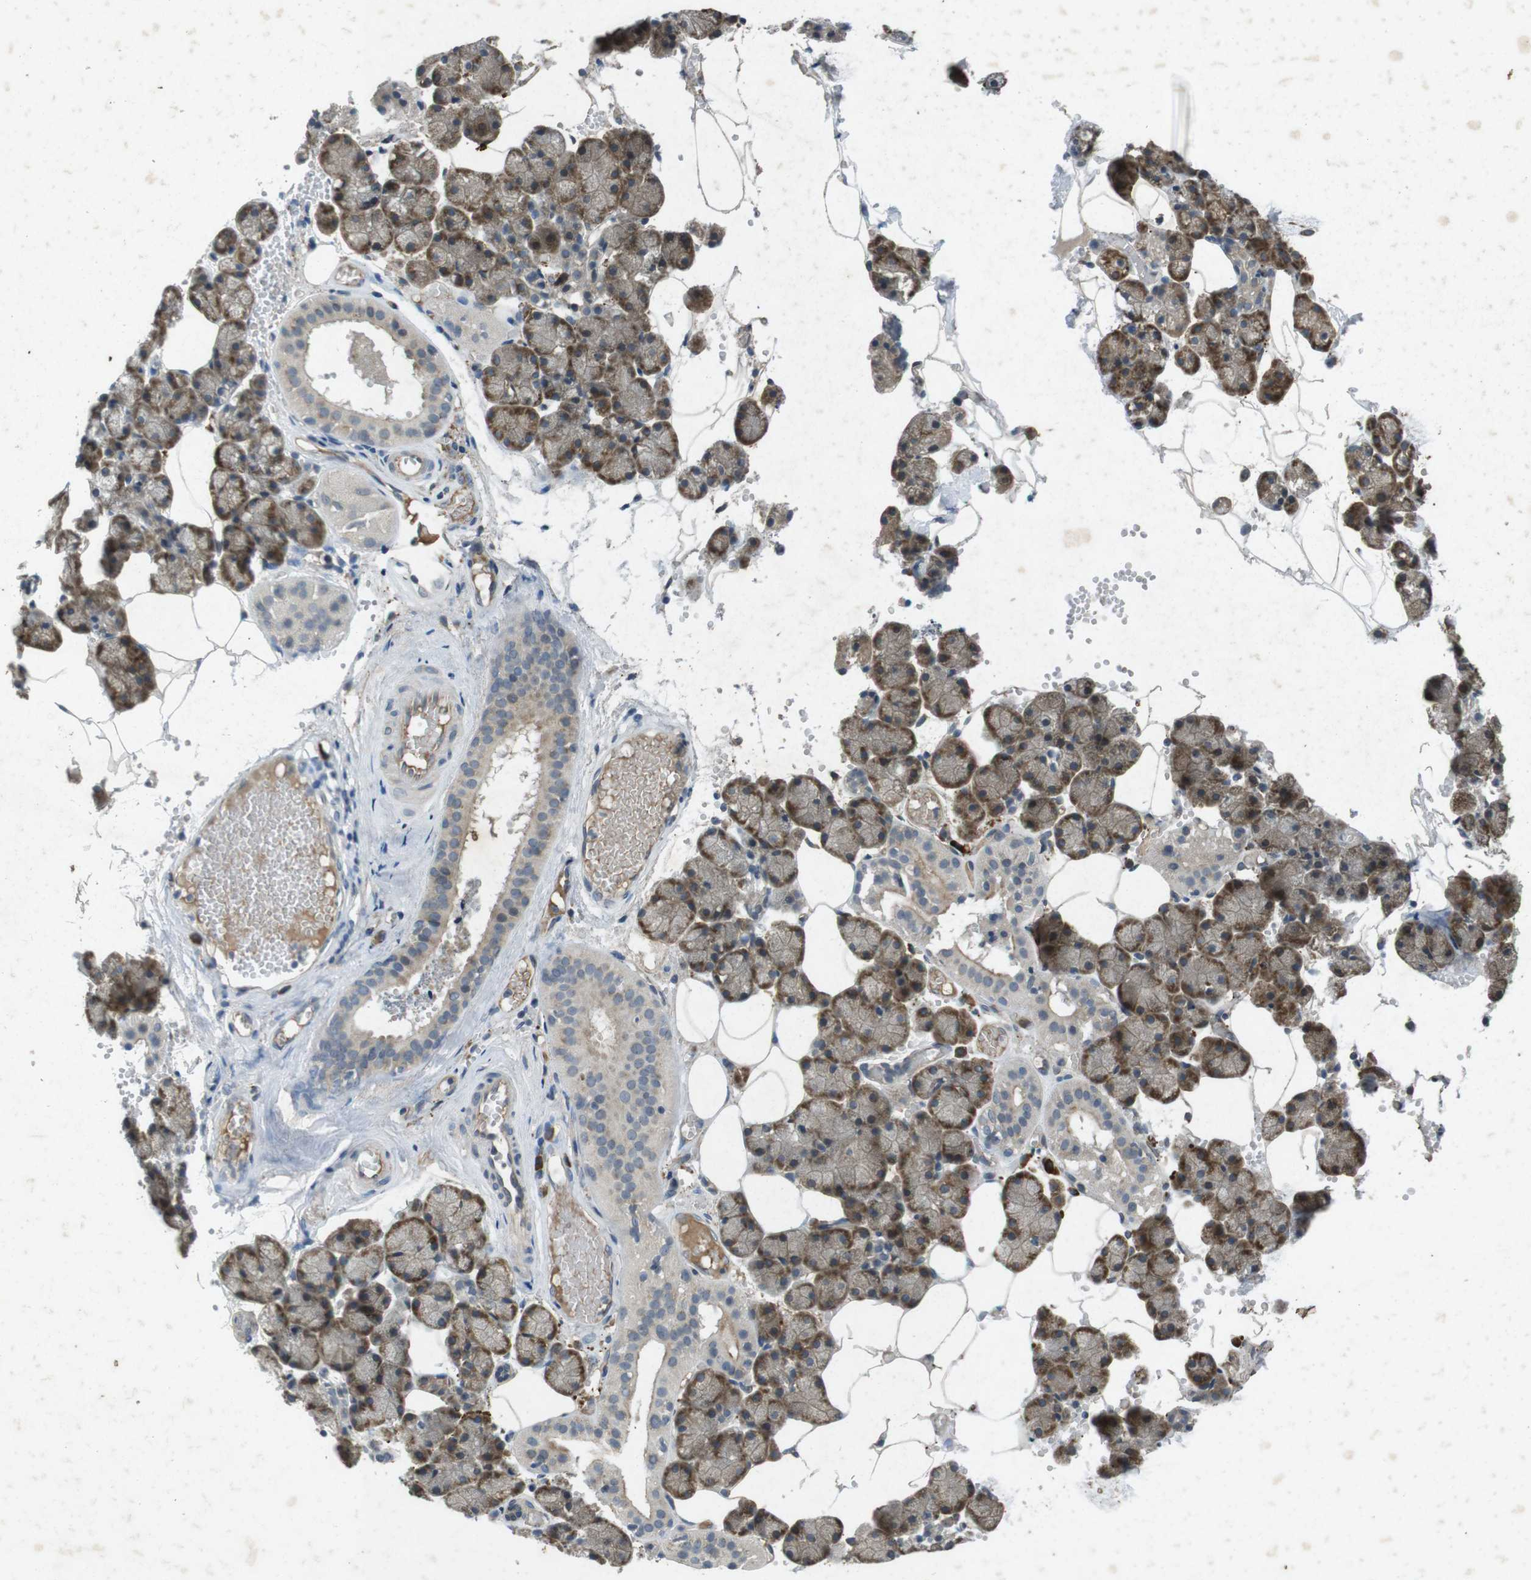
{"staining": {"intensity": "moderate", "quantity": ">75%", "location": "cytoplasmic/membranous"}, "tissue": "salivary gland", "cell_type": "Glandular cells", "image_type": "normal", "snomed": [{"axis": "morphology", "description": "Normal tissue, NOS"}, {"axis": "topography", "description": "Salivary gland"}], "caption": "High-power microscopy captured an immunohistochemistry (IHC) micrograph of benign salivary gland, revealing moderate cytoplasmic/membranous positivity in about >75% of glandular cells. The staining is performed using DAB (3,3'-diaminobenzidine) brown chromogen to label protein expression. The nuclei are counter-stained blue using hematoxylin.", "gene": "FLCN", "patient": {"sex": "male", "age": 62}}